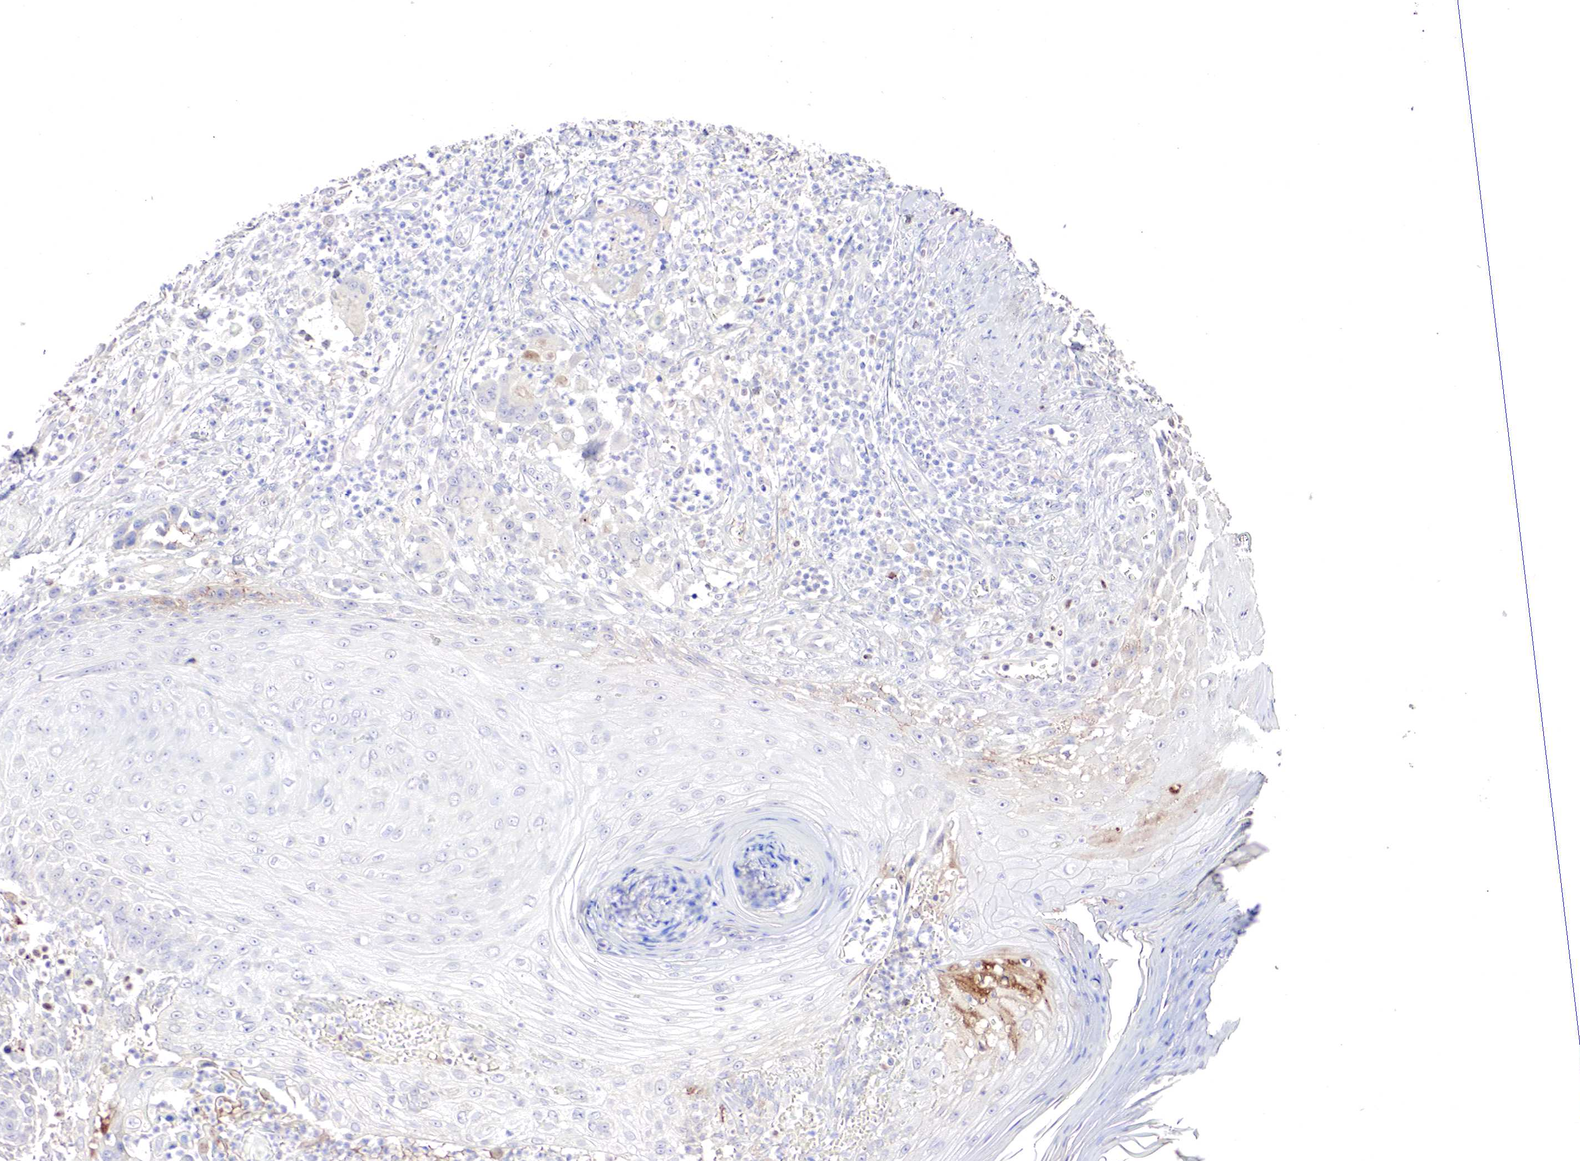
{"staining": {"intensity": "negative", "quantity": "none", "location": "none"}, "tissue": "skin cancer", "cell_type": "Tumor cells", "image_type": "cancer", "snomed": [{"axis": "morphology", "description": "Squamous cell carcinoma, NOS"}, {"axis": "topography", "description": "Skin"}], "caption": "This is an immunohistochemistry (IHC) micrograph of skin cancer. There is no expression in tumor cells.", "gene": "GATA1", "patient": {"sex": "male", "age": 77}}